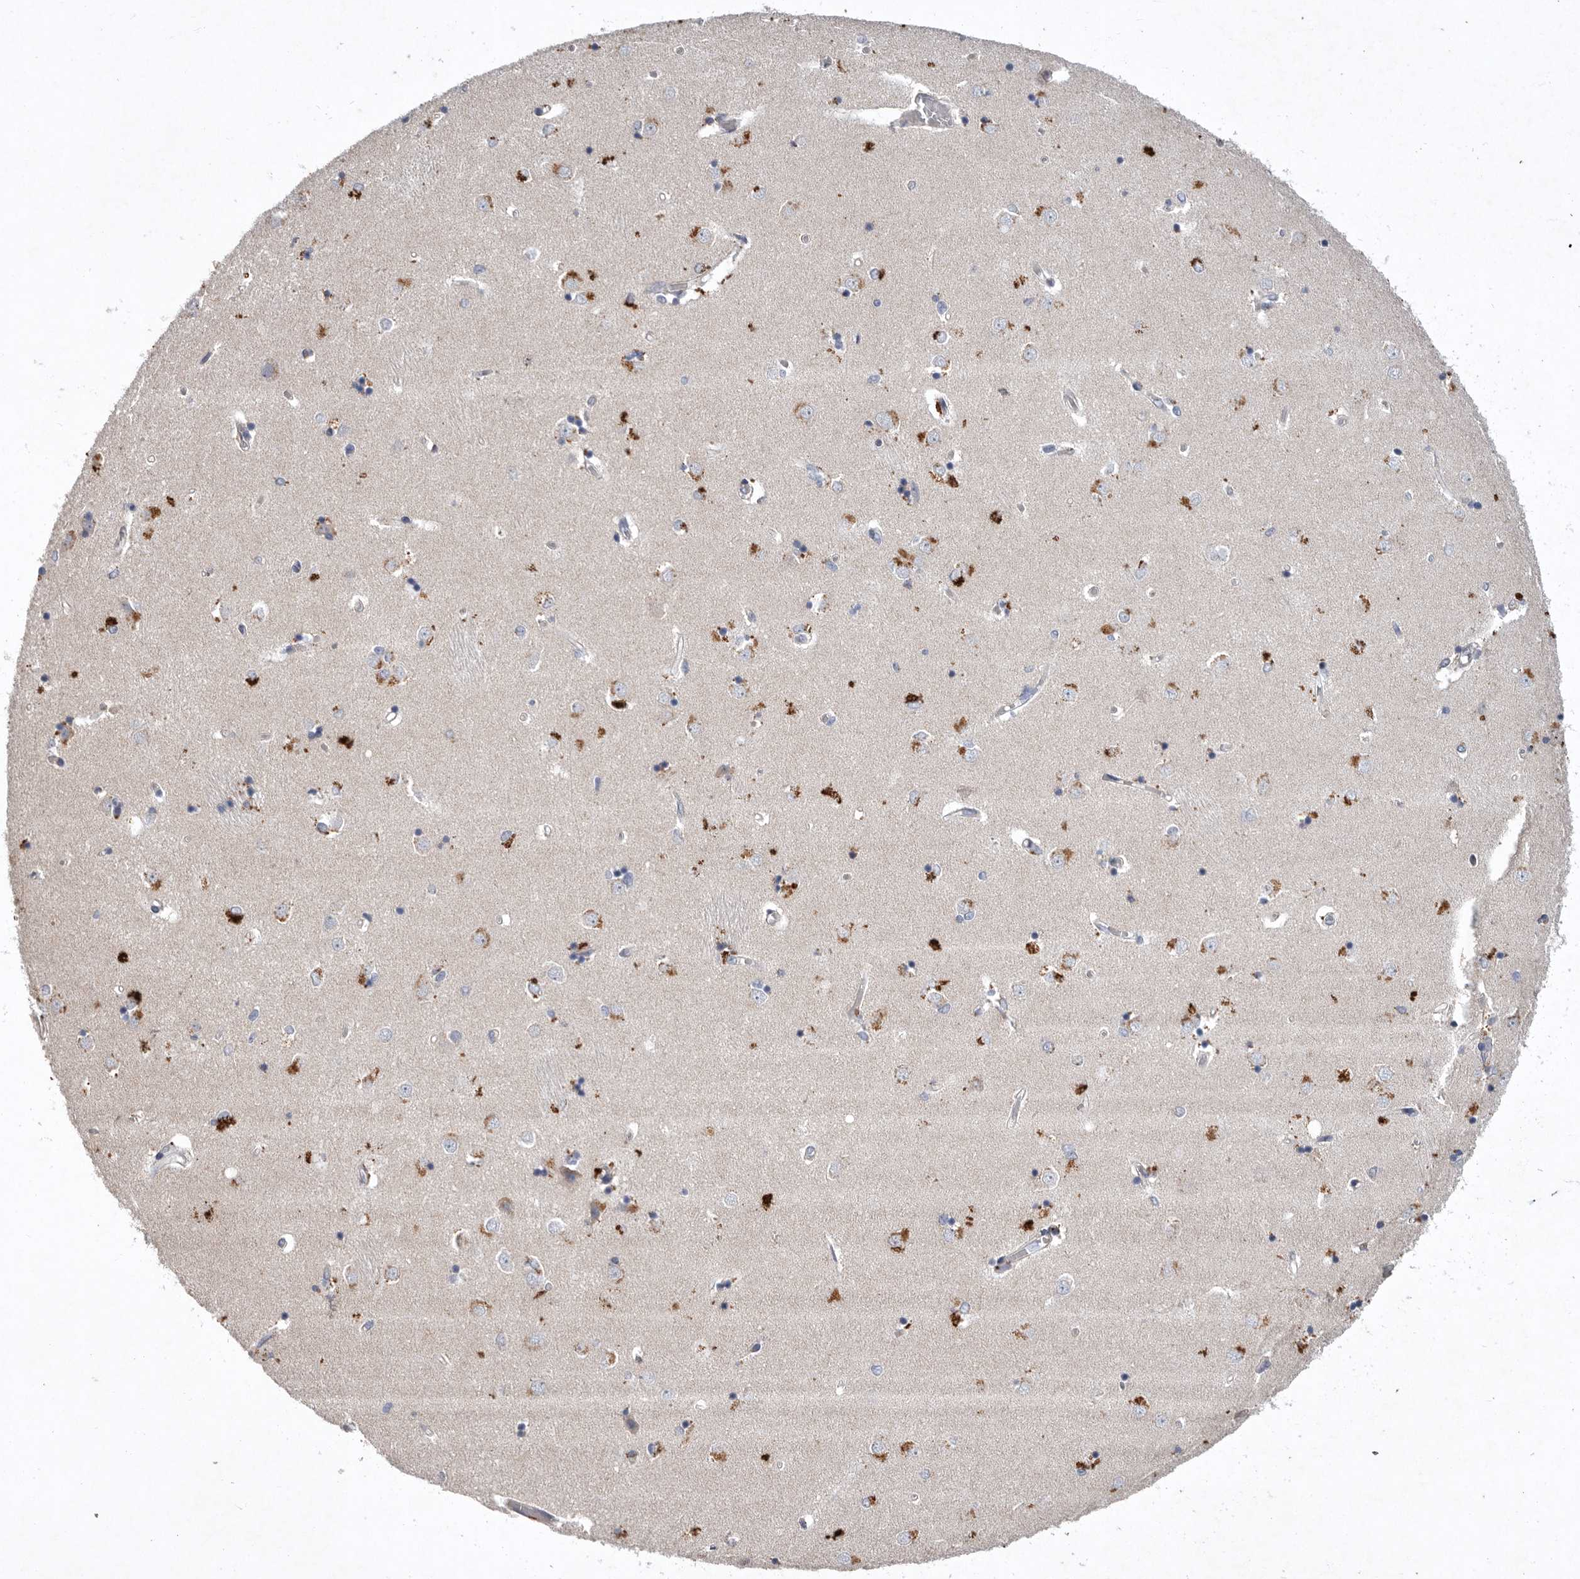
{"staining": {"intensity": "negative", "quantity": "none", "location": "none"}, "tissue": "caudate", "cell_type": "Glial cells", "image_type": "normal", "snomed": [{"axis": "morphology", "description": "Normal tissue, NOS"}, {"axis": "topography", "description": "Lateral ventricle wall"}], "caption": "A high-resolution micrograph shows immunohistochemistry (IHC) staining of normal caudate, which displays no significant staining in glial cells. (Brightfield microscopy of DAB (3,3'-diaminobenzidine) IHC at high magnification).", "gene": "TNFSF14", "patient": {"sex": "male", "age": 45}}